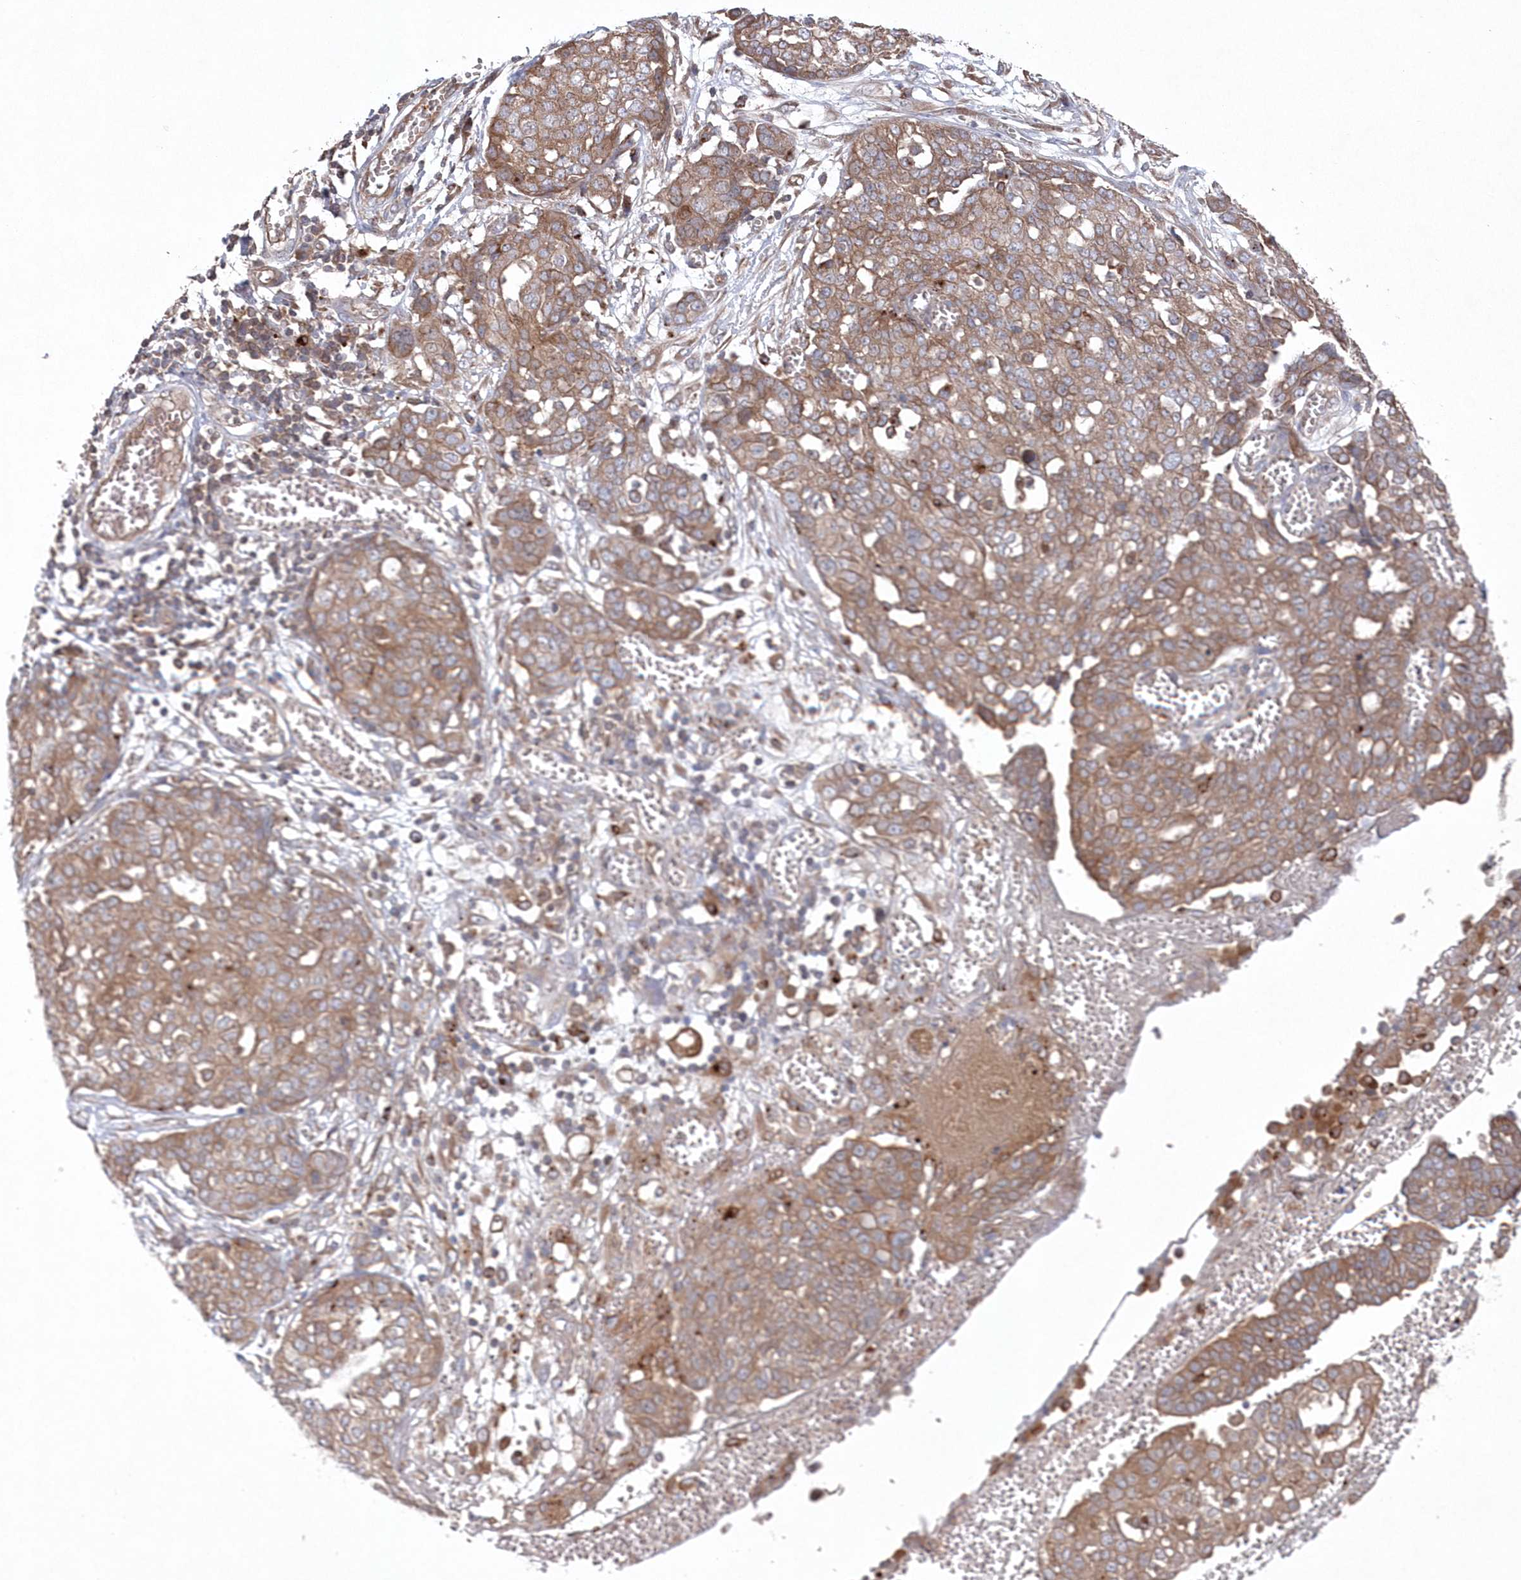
{"staining": {"intensity": "moderate", "quantity": ">75%", "location": "cytoplasmic/membranous"}, "tissue": "ovarian cancer", "cell_type": "Tumor cells", "image_type": "cancer", "snomed": [{"axis": "morphology", "description": "Cystadenocarcinoma, serous, NOS"}, {"axis": "topography", "description": "Soft tissue"}, {"axis": "topography", "description": "Ovary"}], "caption": "An IHC histopathology image of neoplastic tissue is shown. Protein staining in brown labels moderate cytoplasmic/membranous positivity in ovarian cancer within tumor cells.", "gene": "ASNSD1", "patient": {"sex": "female", "age": 57}}